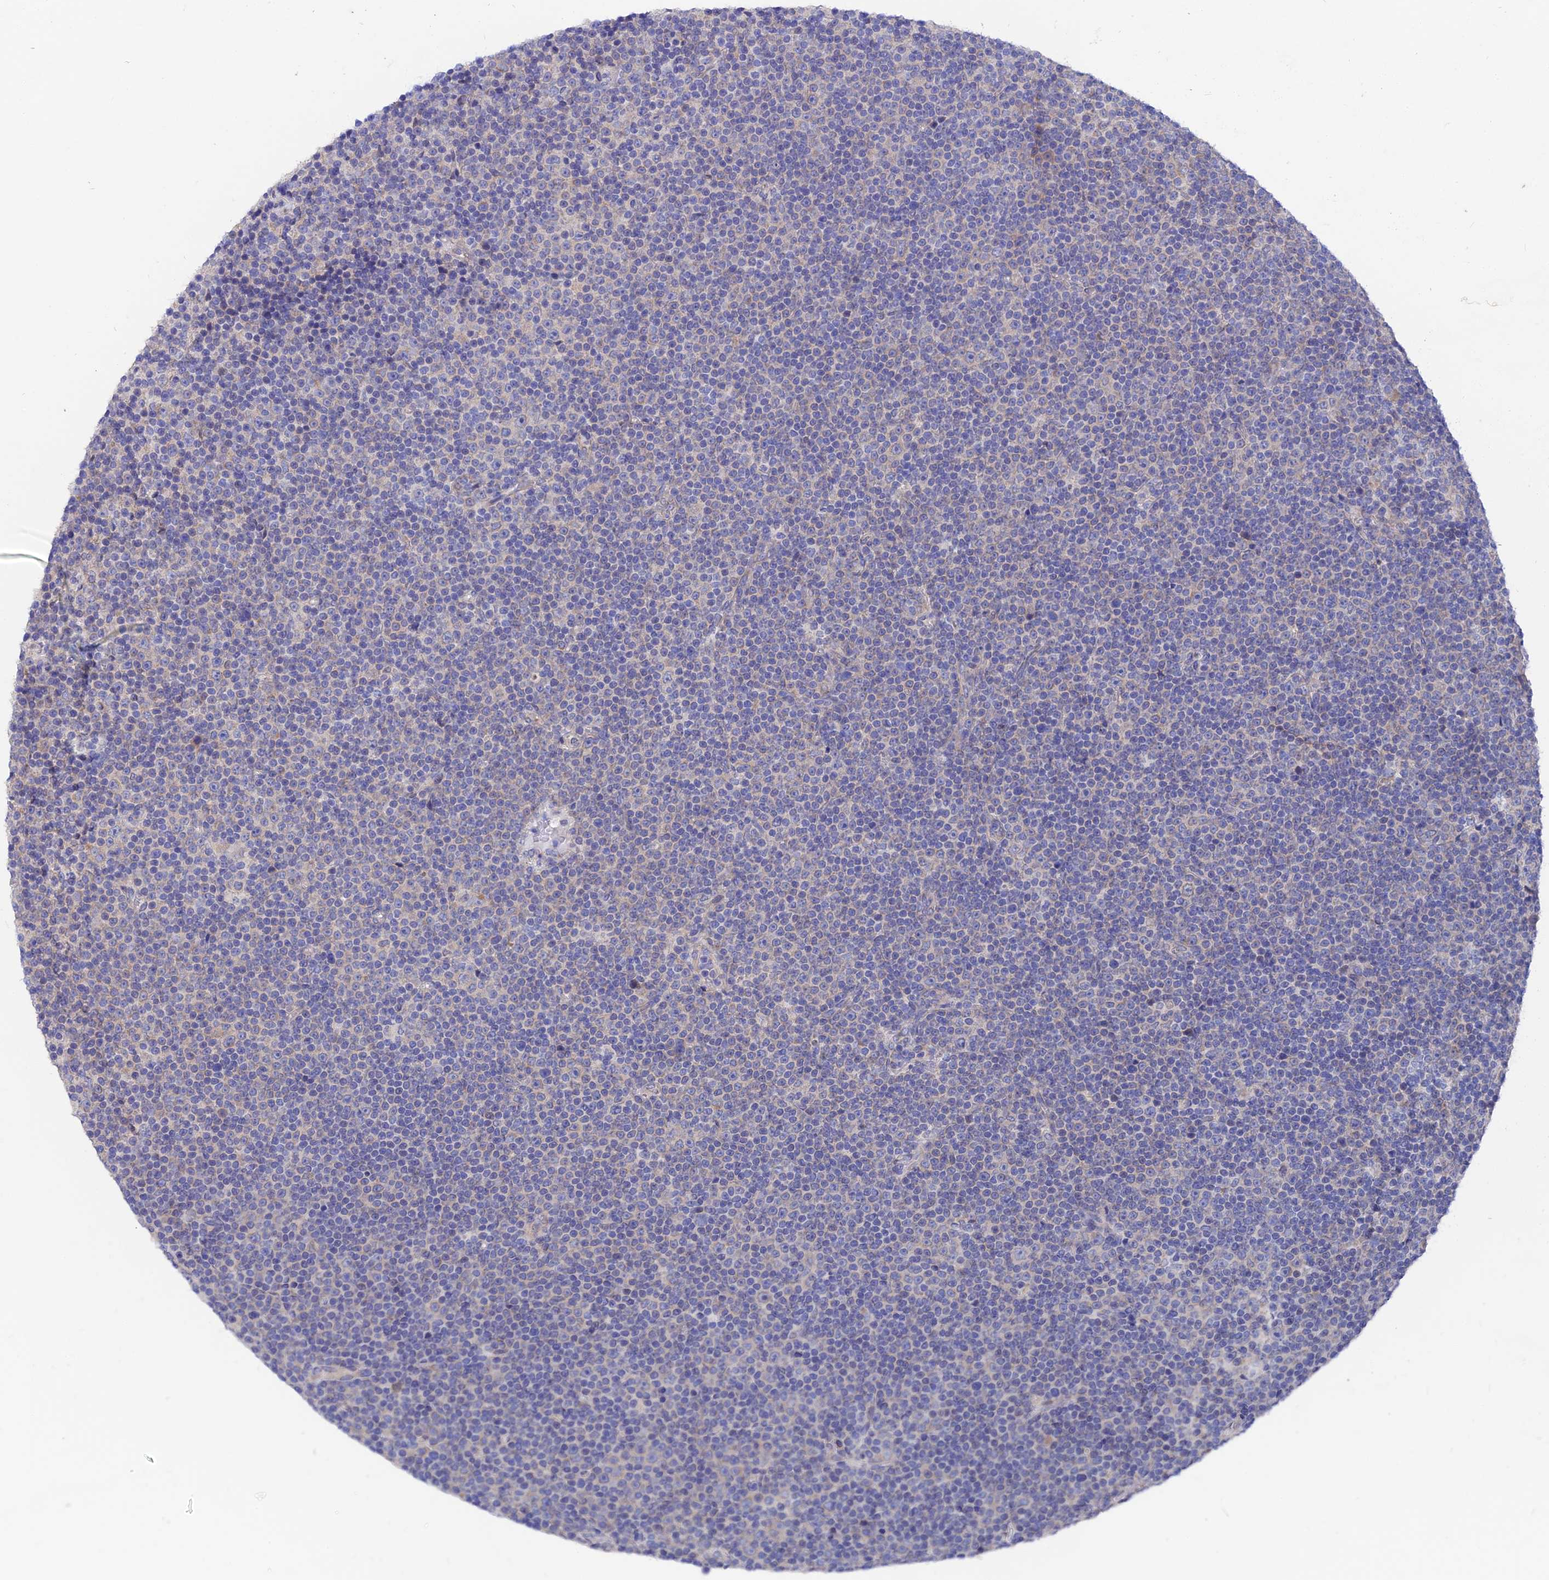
{"staining": {"intensity": "negative", "quantity": "none", "location": "none"}, "tissue": "lymphoma", "cell_type": "Tumor cells", "image_type": "cancer", "snomed": [{"axis": "morphology", "description": "Malignant lymphoma, non-Hodgkin's type, Low grade"}, {"axis": "topography", "description": "Lymph node"}], "caption": "DAB (3,3'-diaminobenzidine) immunohistochemical staining of human lymphoma reveals no significant staining in tumor cells.", "gene": "AK4", "patient": {"sex": "female", "age": 67}}